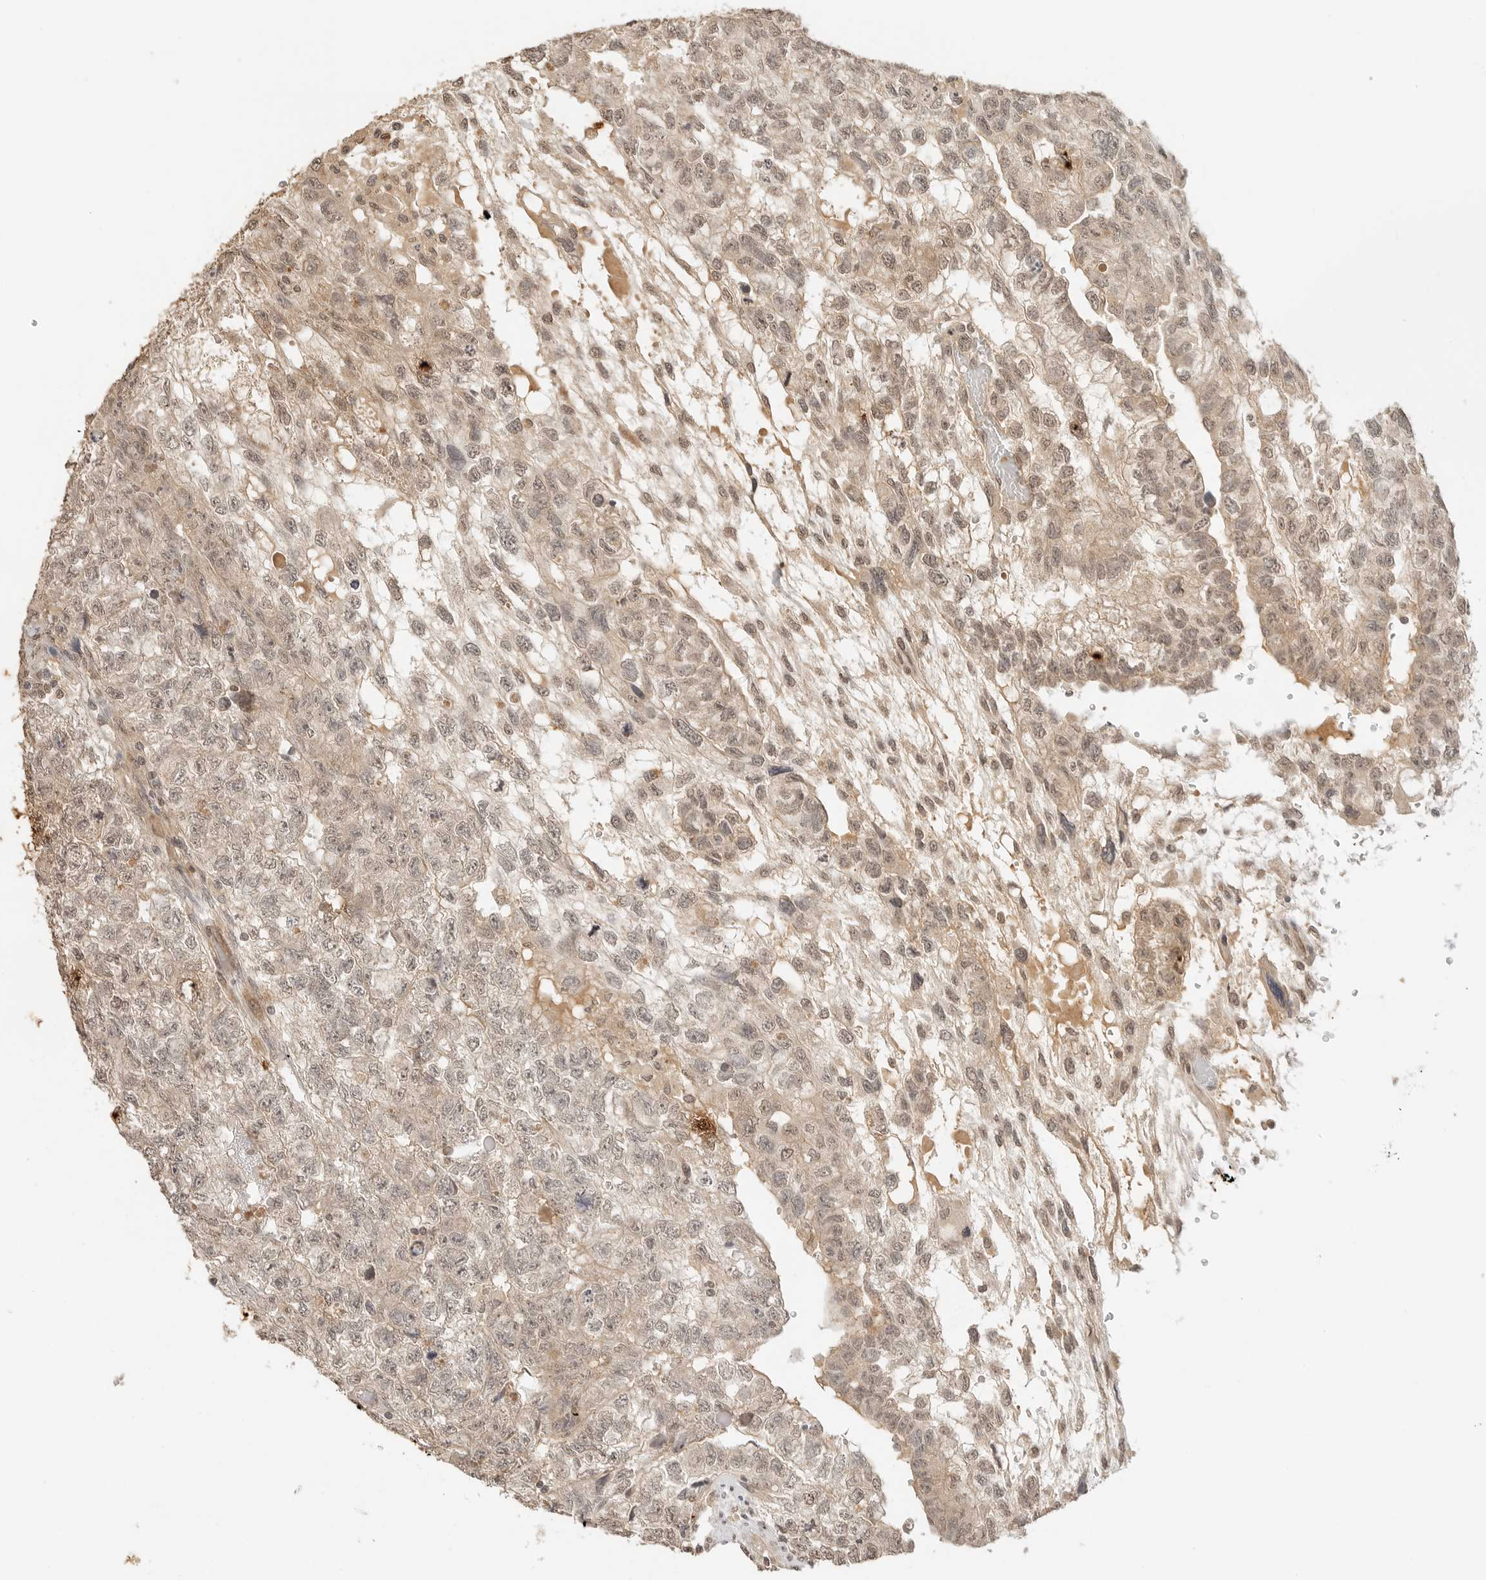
{"staining": {"intensity": "weak", "quantity": ">75%", "location": "cytoplasmic/membranous,nuclear"}, "tissue": "testis cancer", "cell_type": "Tumor cells", "image_type": "cancer", "snomed": [{"axis": "morphology", "description": "Carcinoma, Embryonal, NOS"}, {"axis": "topography", "description": "Testis"}], "caption": "Testis cancer (embryonal carcinoma) stained with a brown dye shows weak cytoplasmic/membranous and nuclear positive expression in approximately >75% of tumor cells.", "gene": "GPR34", "patient": {"sex": "male", "age": 36}}